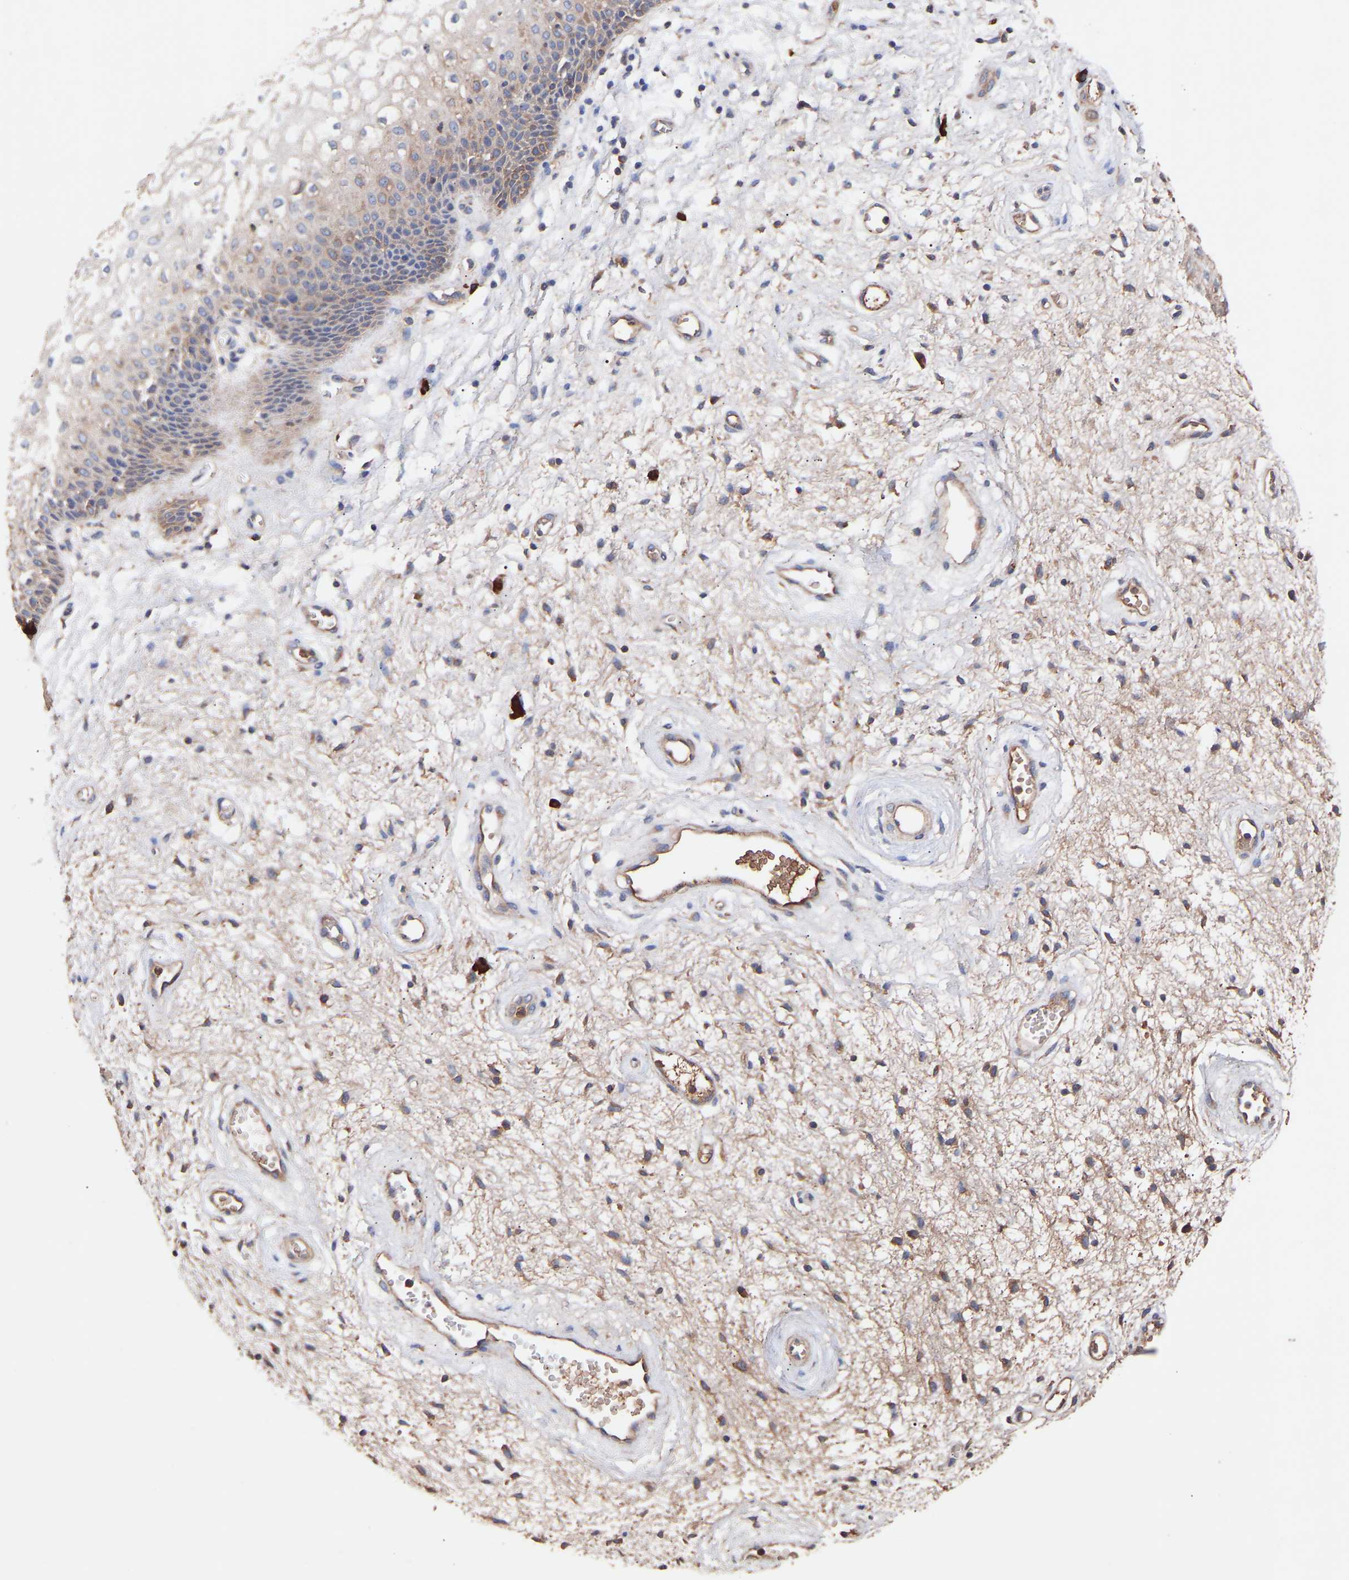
{"staining": {"intensity": "moderate", "quantity": "25%-75%", "location": "cytoplasmic/membranous"}, "tissue": "vagina", "cell_type": "Squamous epithelial cells", "image_type": "normal", "snomed": [{"axis": "morphology", "description": "Normal tissue, NOS"}, {"axis": "topography", "description": "Vagina"}], "caption": "A brown stain highlights moderate cytoplasmic/membranous expression of a protein in squamous epithelial cells of normal human vagina.", "gene": "TMEM268", "patient": {"sex": "female", "age": 34}}